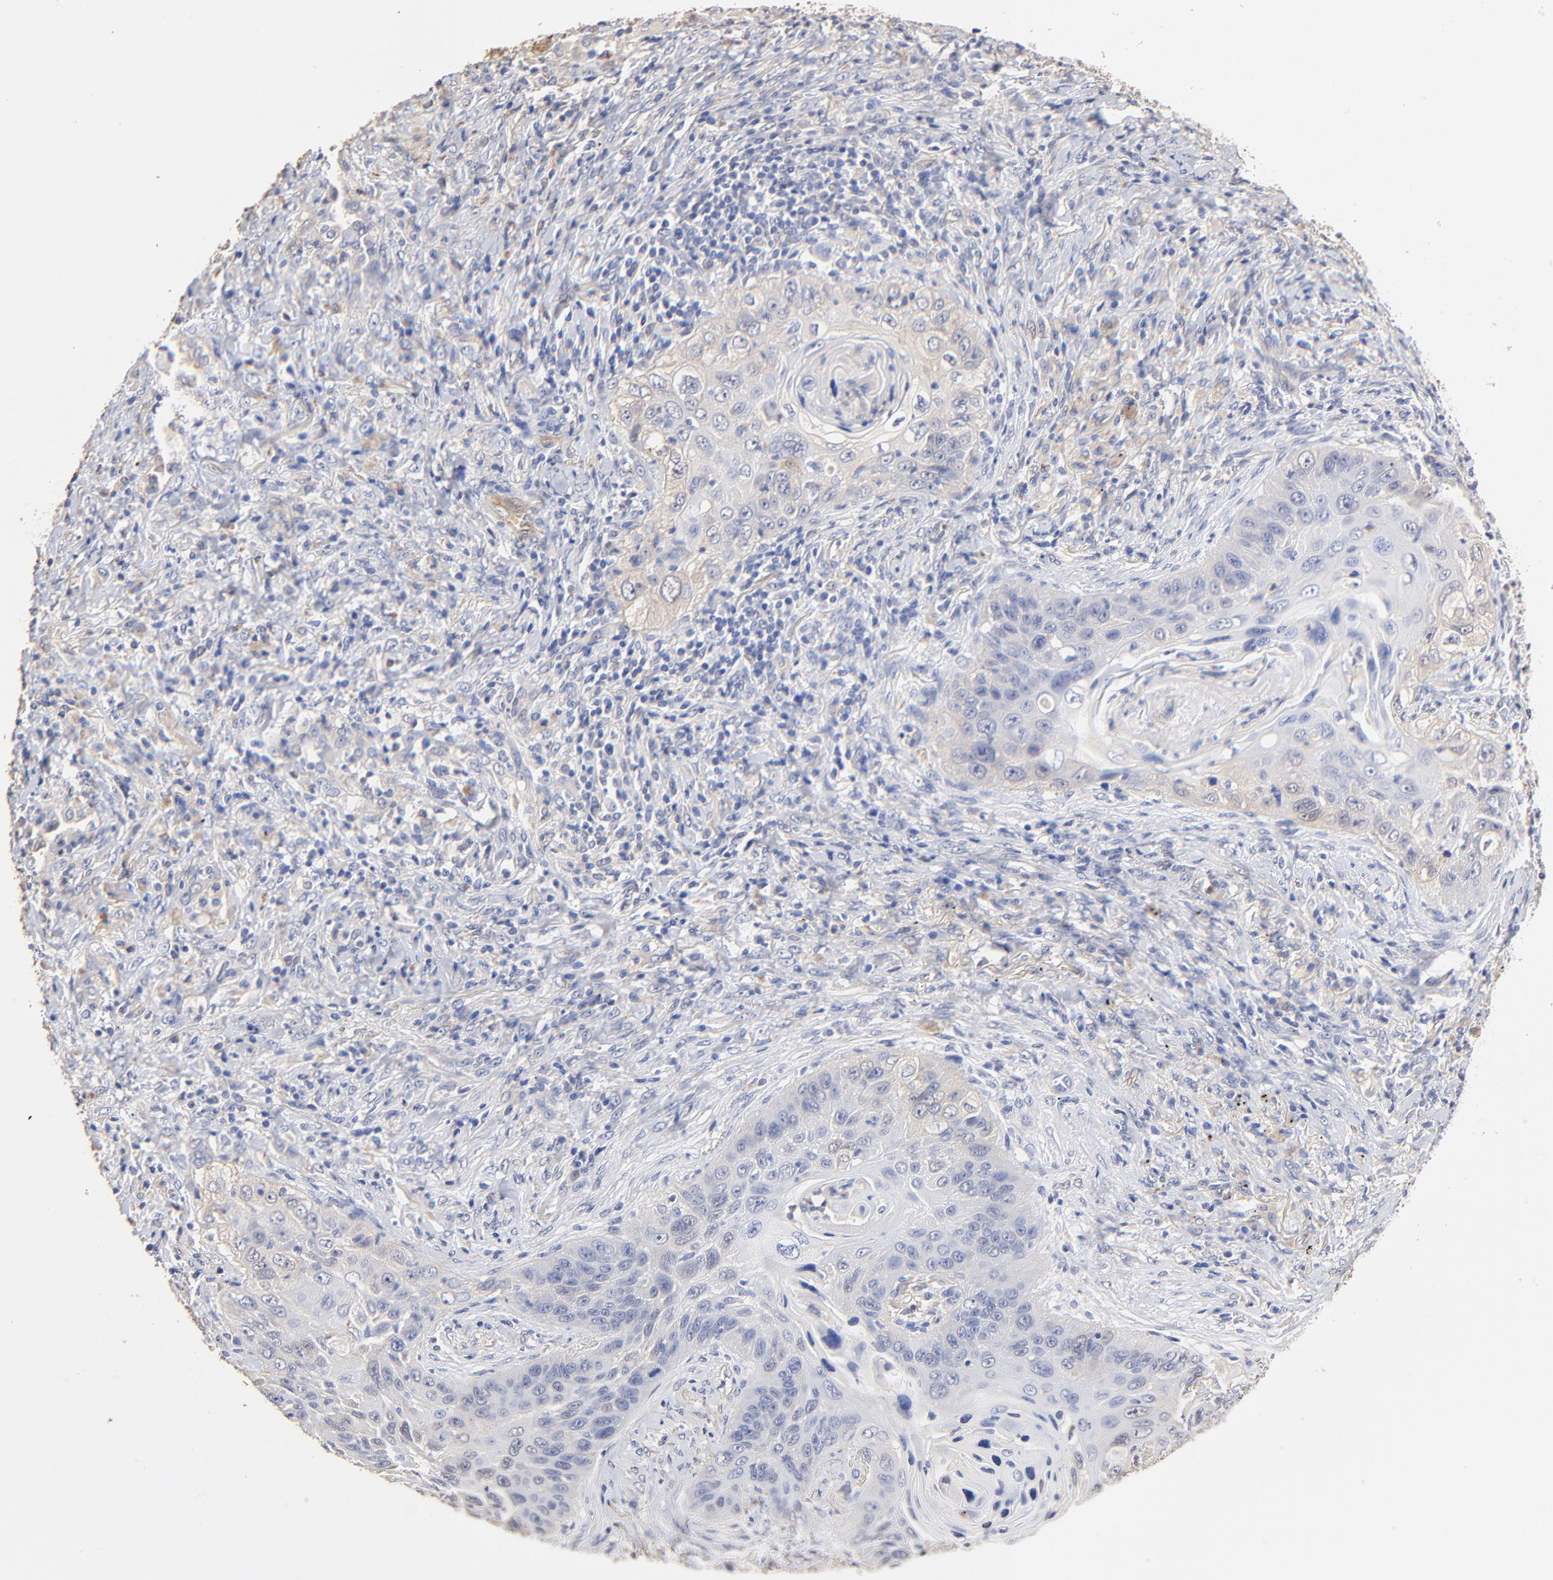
{"staining": {"intensity": "negative", "quantity": "none", "location": "none"}, "tissue": "lung cancer", "cell_type": "Tumor cells", "image_type": "cancer", "snomed": [{"axis": "morphology", "description": "Squamous cell carcinoma, NOS"}, {"axis": "topography", "description": "Lung"}], "caption": "This is a photomicrograph of IHC staining of squamous cell carcinoma (lung), which shows no positivity in tumor cells.", "gene": "TAGLN2", "patient": {"sex": "female", "age": 67}}